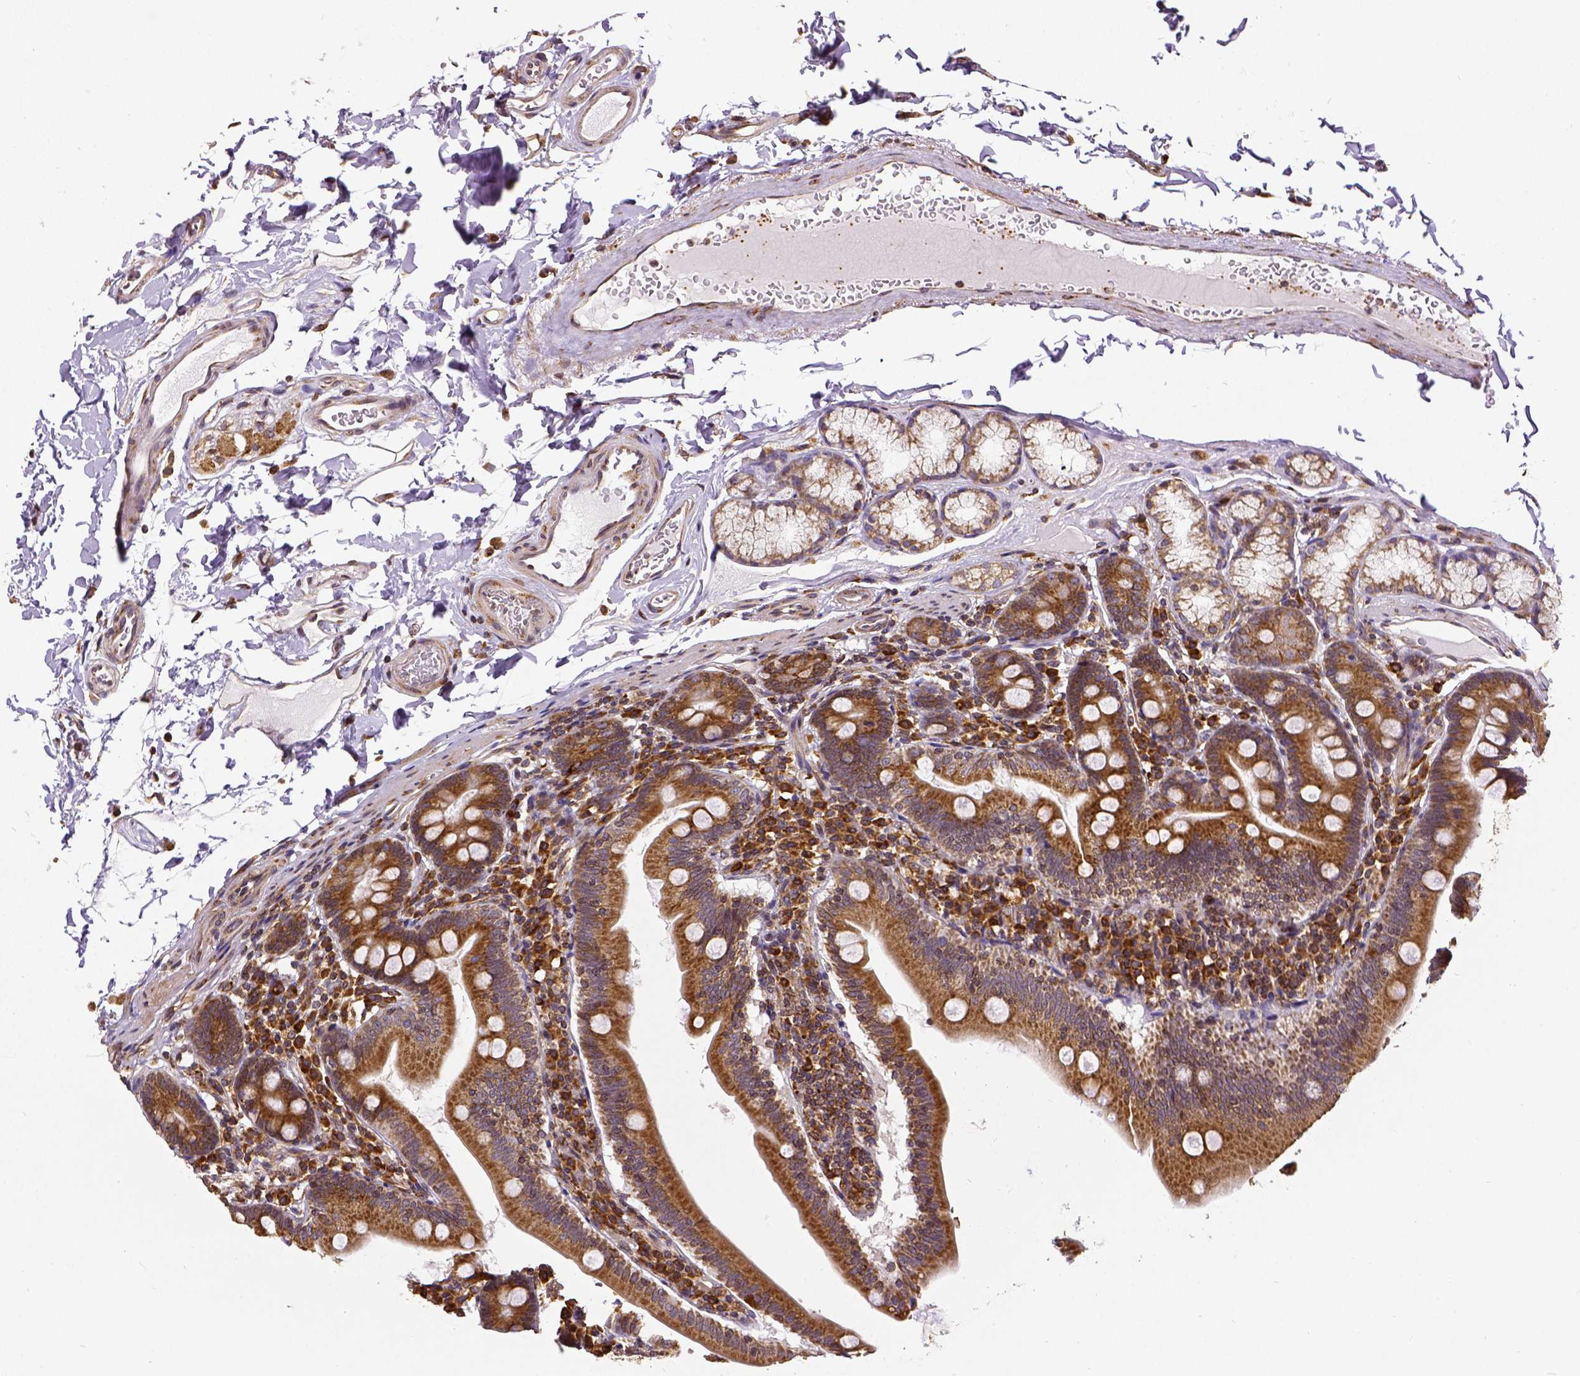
{"staining": {"intensity": "strong", "quantity": ">75%", "location": "cytoplasmic/membranous"}, "tissue": "duodenum", "cell_type": "Glandular cells", "image_type": "normal", "snomed": [{"axis": "morphology", "description": "Normal tissue, NOS"}, {"axis": "topography", "description": "Duodenum"}], "caption": "Immunohistochemical staining of normal duodenum reveals >75% levels of strong cytoplasmic/membranous protein expression in about >75% of glandular cells. The protein of interest is stained brown, and the nuclei are stained in blue (DAB IHC with brightfield microscopy, high magnification).", "gene": "MTDH", "patient": {"sex": "female", "age": 67}}